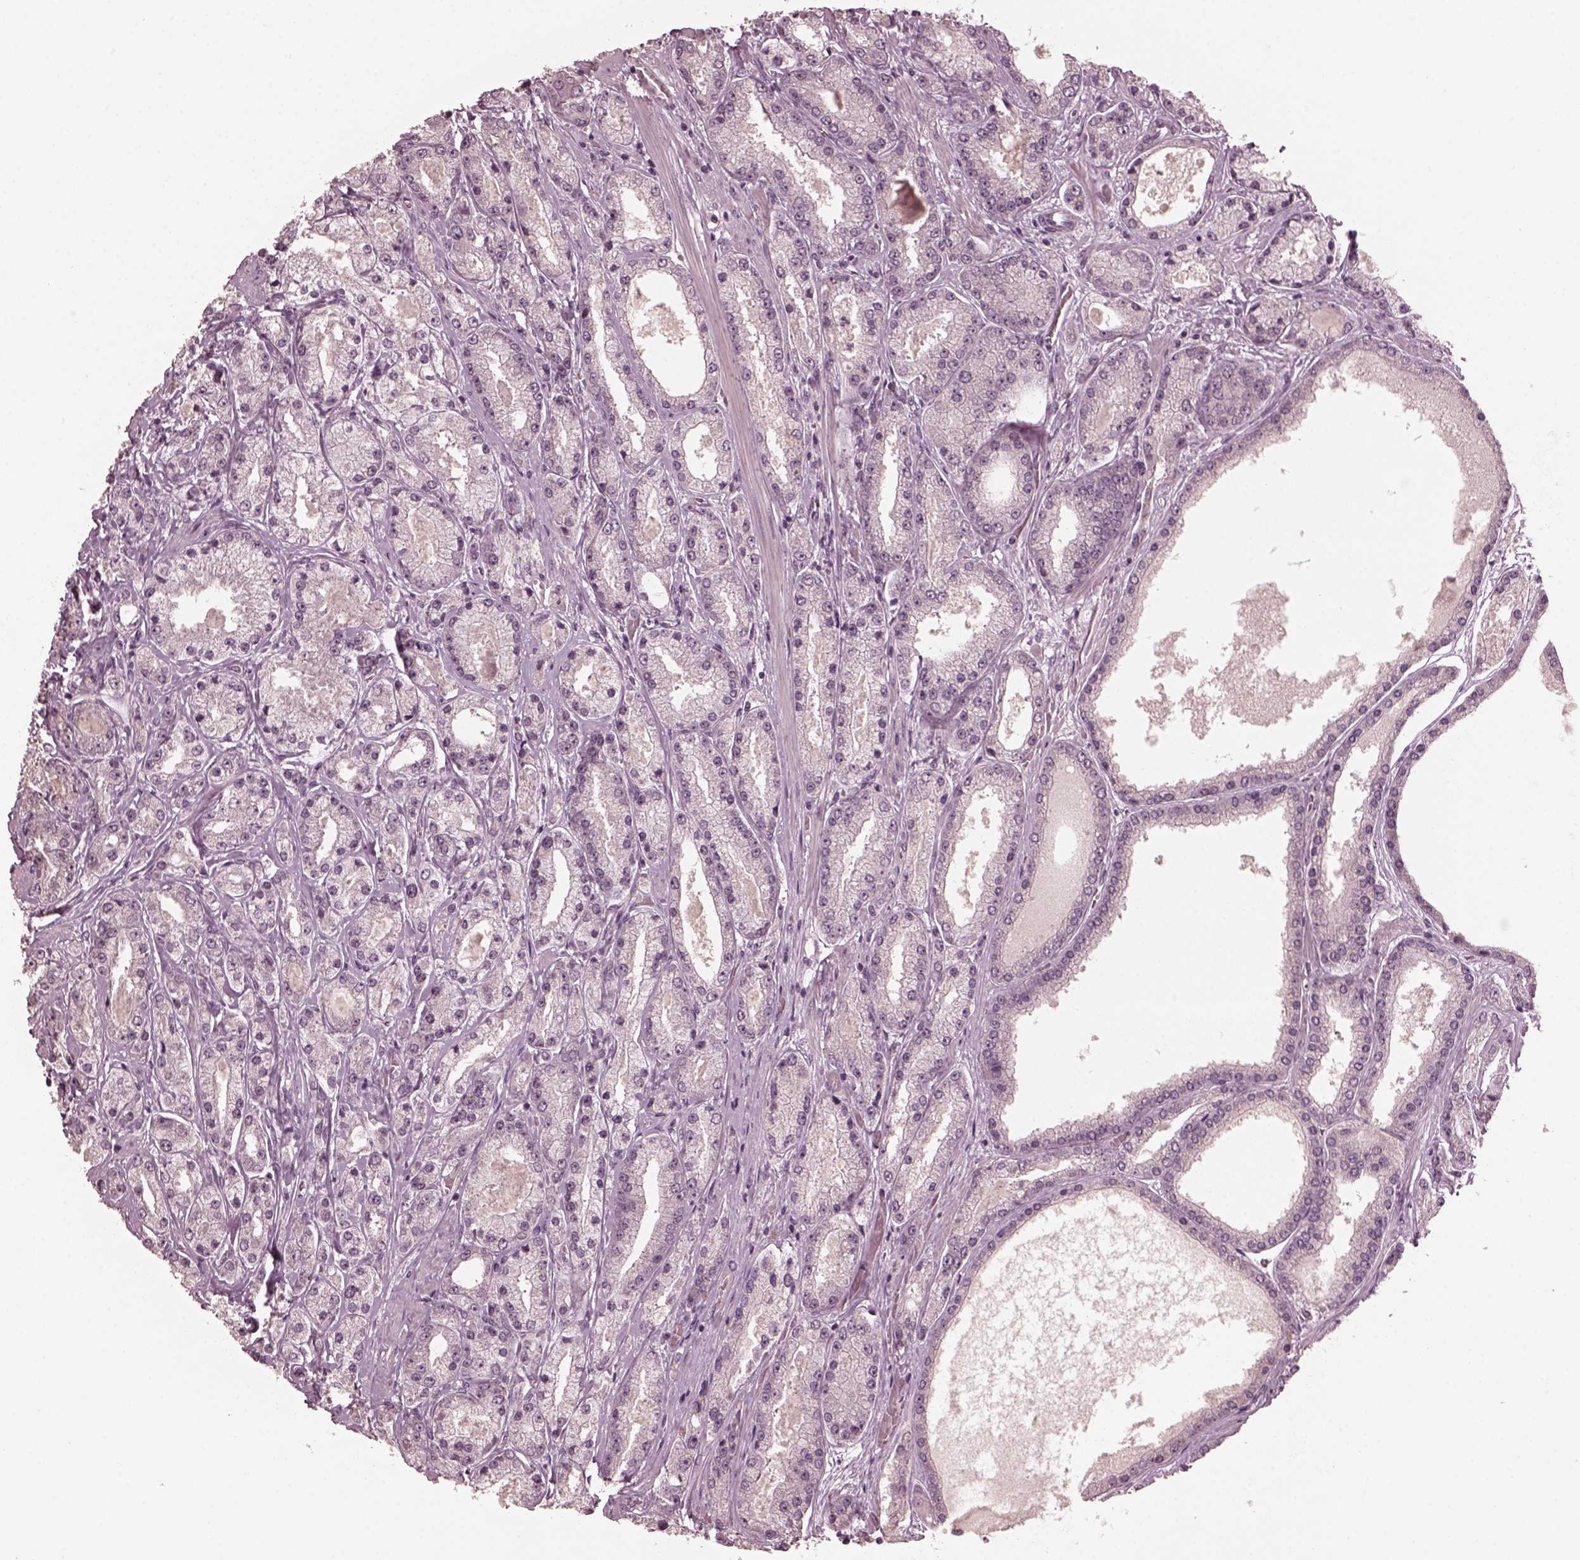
{"staining": {"intensity": "negative", "quantity": "none", "location": "none"}, "tissue": "prostate cancer", "cell_type": "Tumor cells", "image_type": "cancer", "snomed": [{"axis": "morphology", "description": "Adenocarcinoma, High grade"}, {"axis": "topography", "description": "Prostate"}], "caption": "This is a micrograph of immunohistochemistry staining of prostate cancer (high-grade adenocarcinoma), which shows no staining in tumor cells.", "gene": "RGS7", "patient": {"sex": "male", "age": 67}}